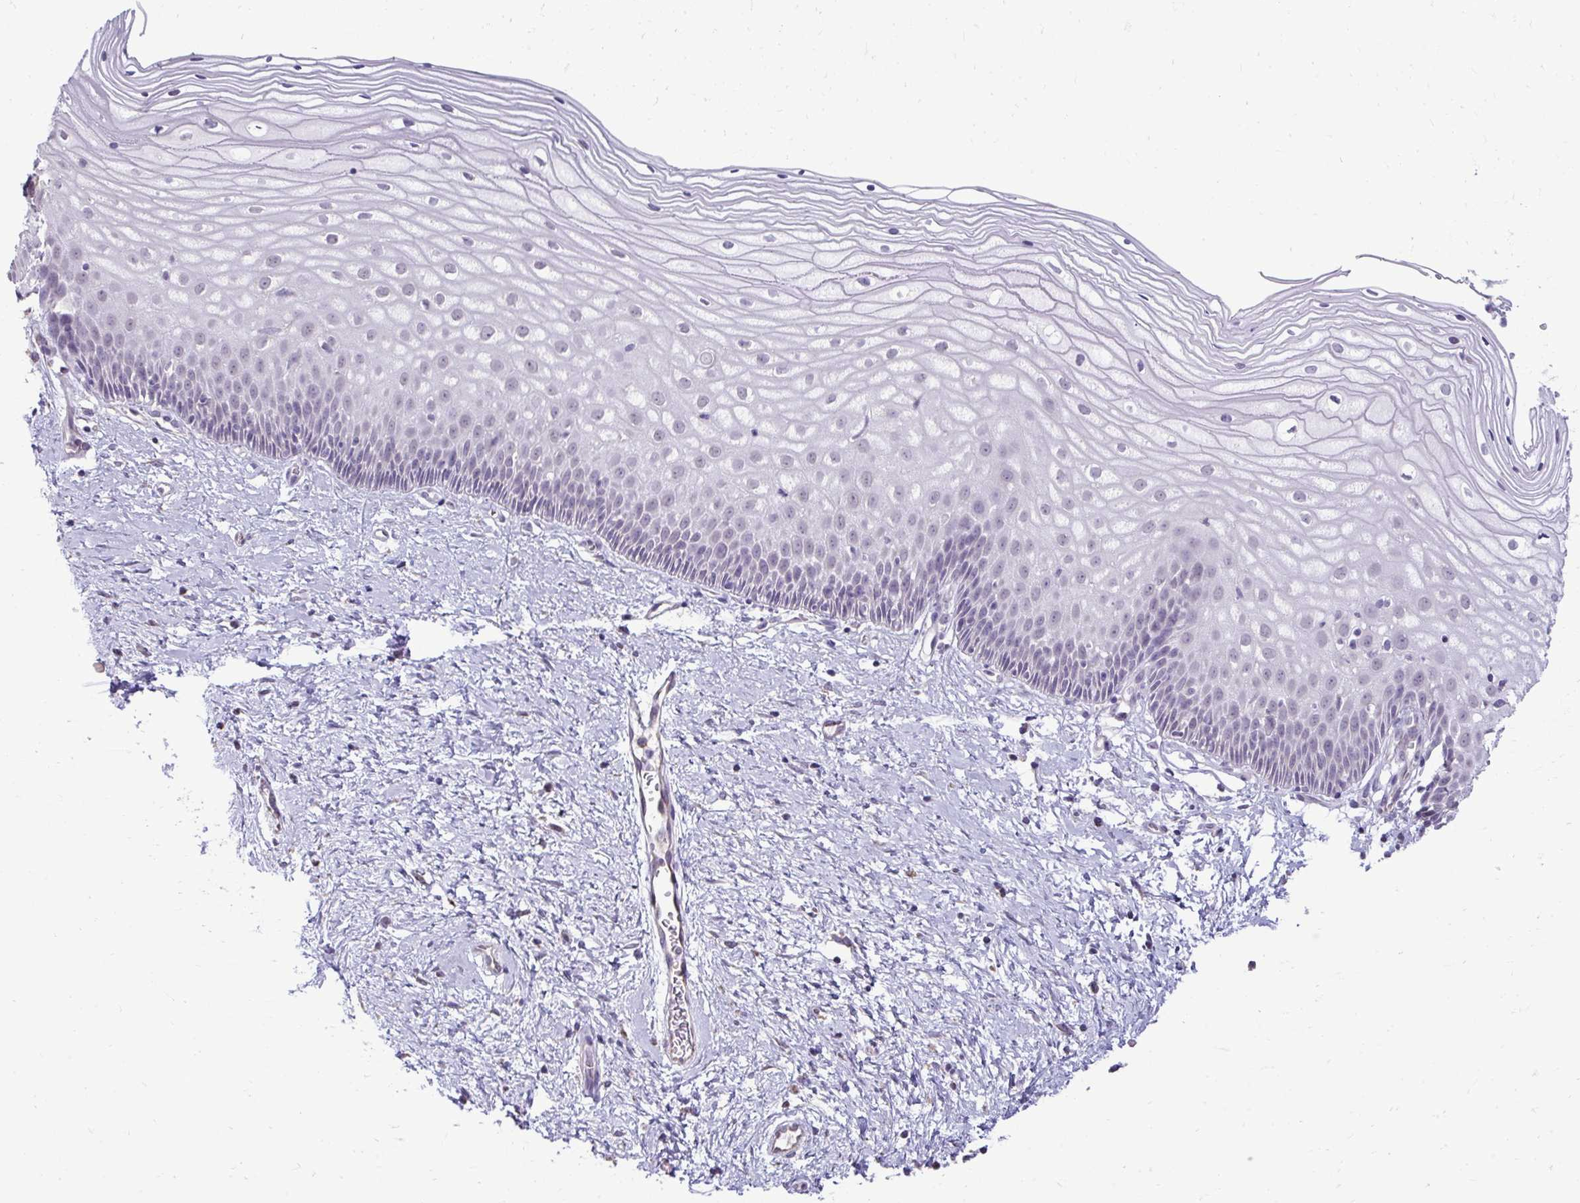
{"staining": {"intensity": "negative", "quantity": "none", "location": "none"}, "tissue": "cervix", "cell_type": "Glandular cells", "image_type": "normal", "snomed": [{"axis": "morphology", "description": "Normal tissue, NOS"}, {"axis": "topography", "description": "Cervix"}], "caption": "The immunohistochemistry photomicrograph has no significant staining in glandular cells of cervix.", "gene": "NPPA", "patient": {"sex": "female", "age": 36}}